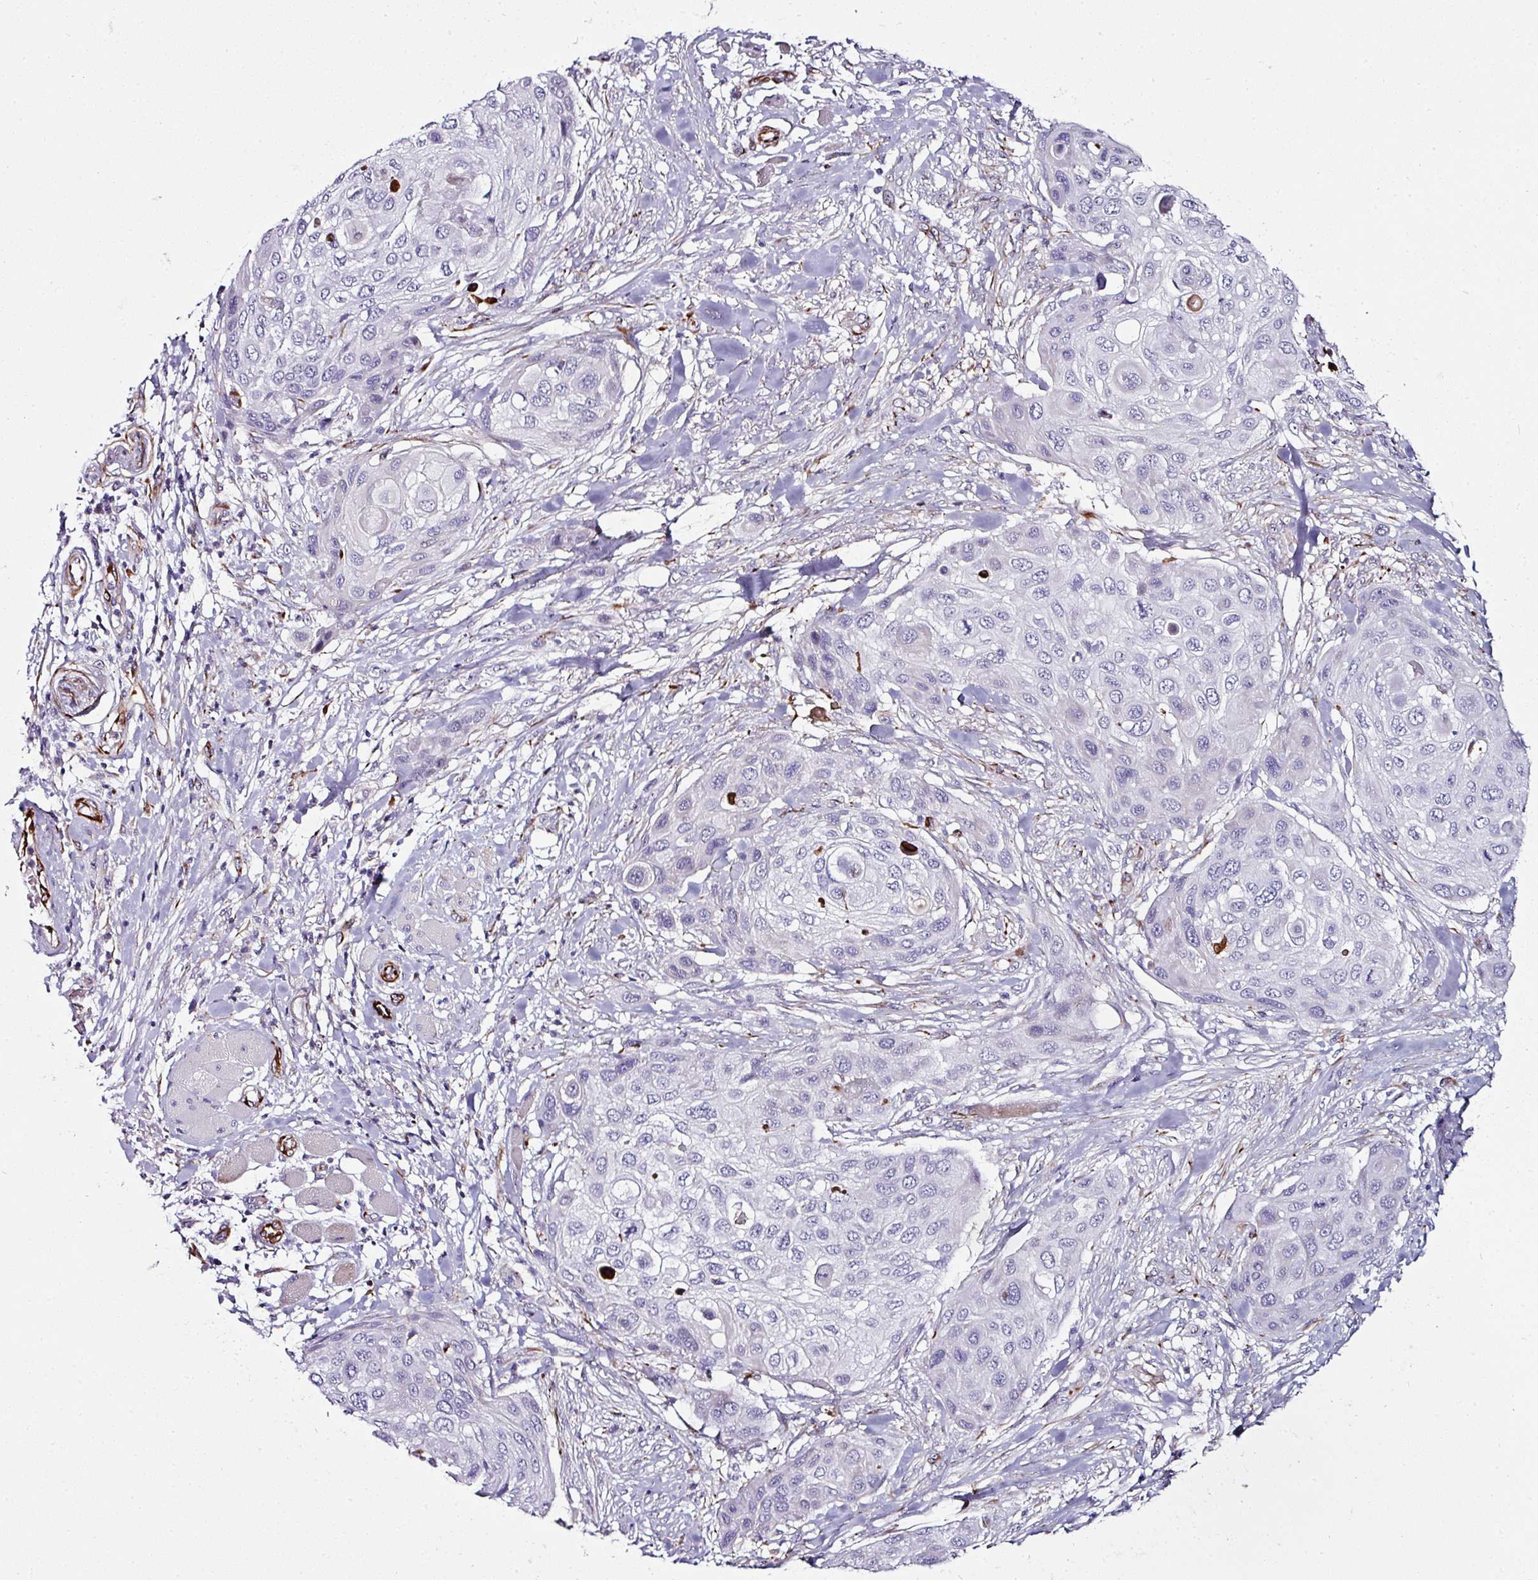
{"staining": {"intensity": "negative", "quantity": "none", "location": "none"}, "tissue": "skin cancer", "cell_type": "Tumor cells", "image_type": "cancer", "snomed": [{"axis": "morphology", "description": "Squamous cell carcinoma, NOS"}, {"axis": "topography", "description": "Skin"}], "caption": "Immunohistochemistry (IHC) of skin squamous cell carcinoma displays no positivity in tumor cells. (IHC, brightfield microscopy, high magnification).", "gene": "TMPRSS9", "patient": {"sex": "female", "age": 87}}